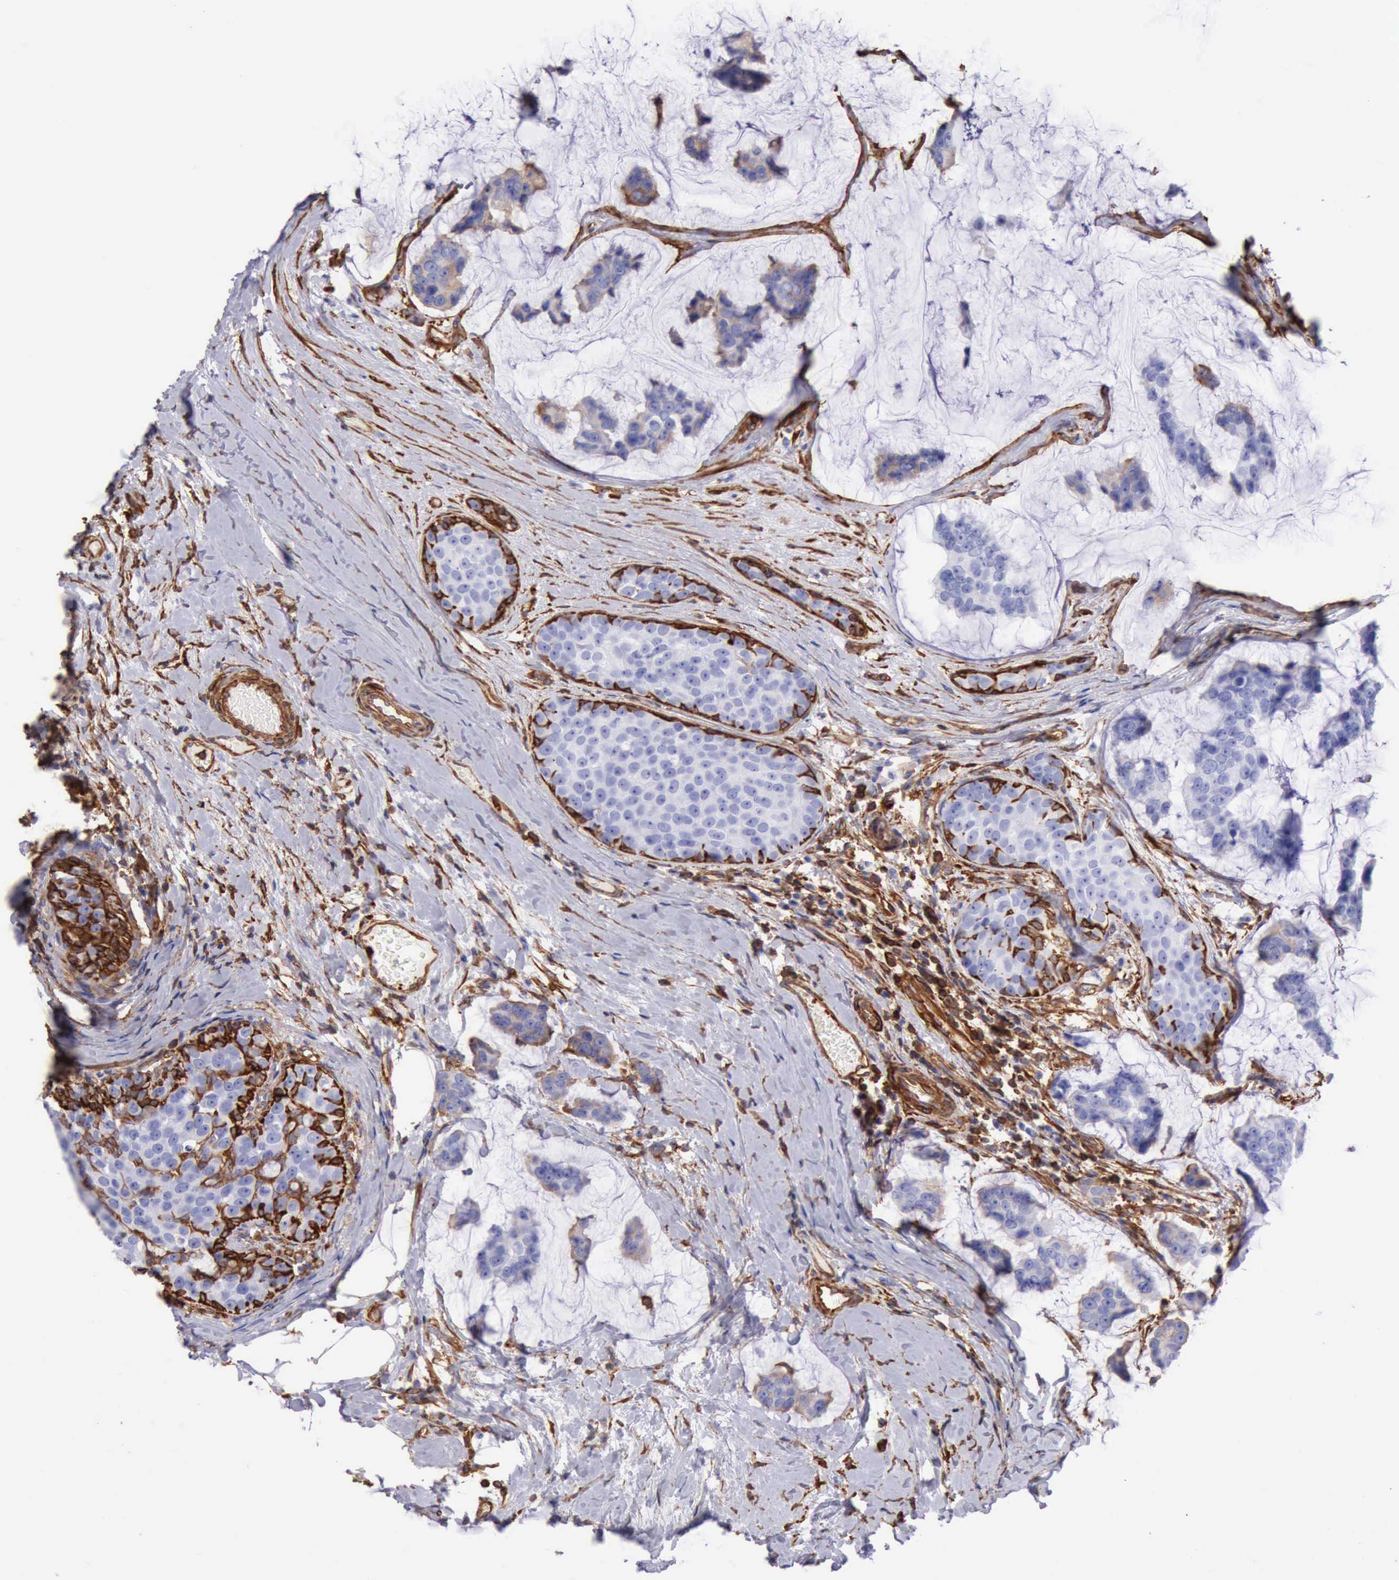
{"staining": {"intensity": "negative", "quantity": "none", "location": "none"}, "tissue": "breast cancer", "cell_type": "Tumor cells", "image_type": "cancer", "snomed": [{"axis": "morphology", "description": "Normal tissue, NOS"}, {"axis": "morphology", "description": "Duct carcinoma"}, {"axis": "topography", "description": "Breast"}], "caption": "Infiltrating ductal carcinoma (breast) was stained to show a protein in brown. There is no significant expression in tumor cells.", "gene": "FLNA", "patient": {"sex": "female", "age": 50}}